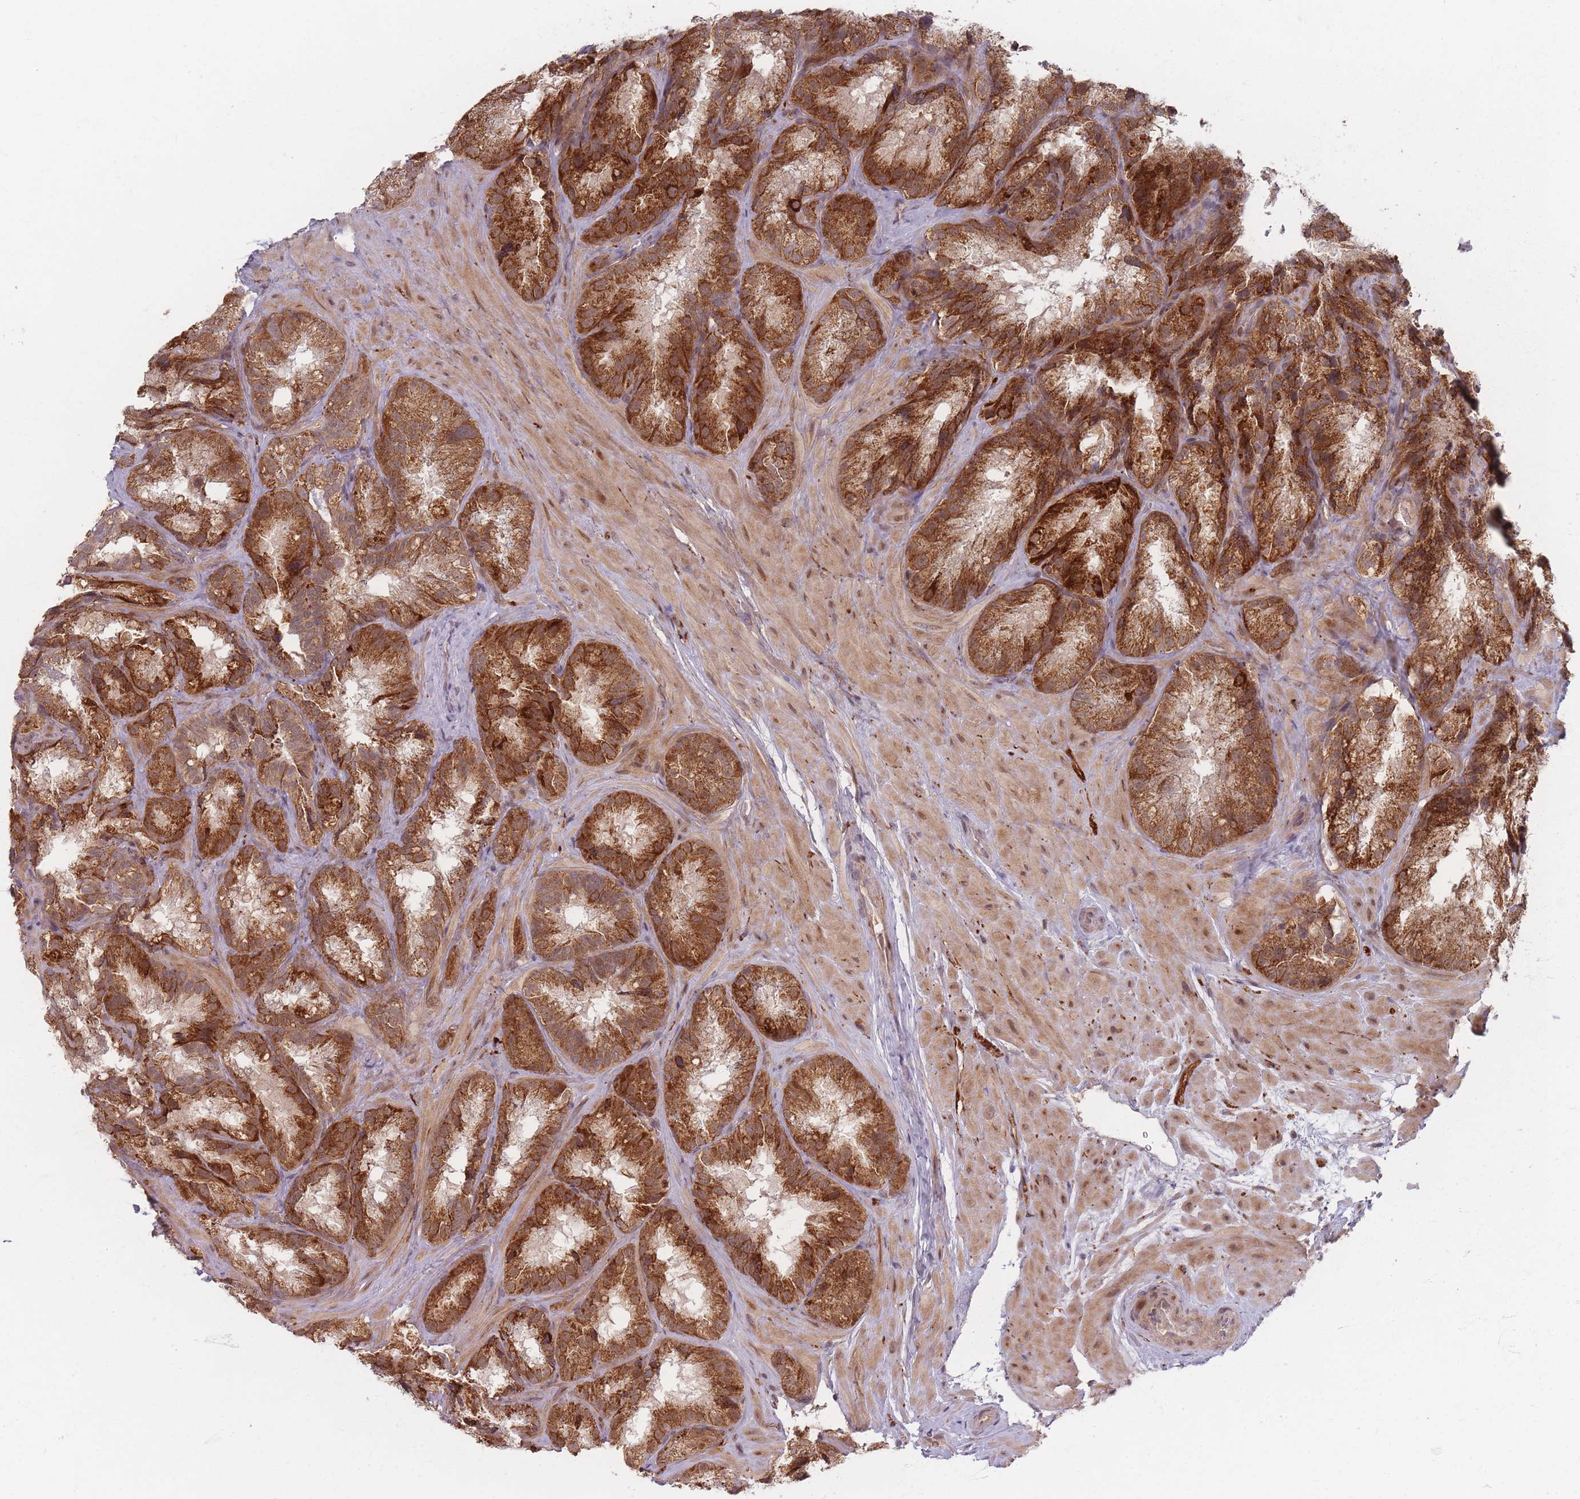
{"staining": {"intensity": "strong", "quantity": ">75%", "location": "cytoplasmic/membranous"}, "tissue": "seminal vesicle", "cell_type": "Glandular cells", "image_type": "normal", "snomed": [{"axis": "morphology", "description": "Normal tissue, NOS"}, {"axis": "topography", "description": "Seminal veicle"}], "caption": "Human seminal vesicle stained for a protein (brown) shows strong cytoplasmic/membranous positive expression in approximately >75% of glandular cells.", "gene": "RADX", "patient": {"sex": "male", "age": 58}}